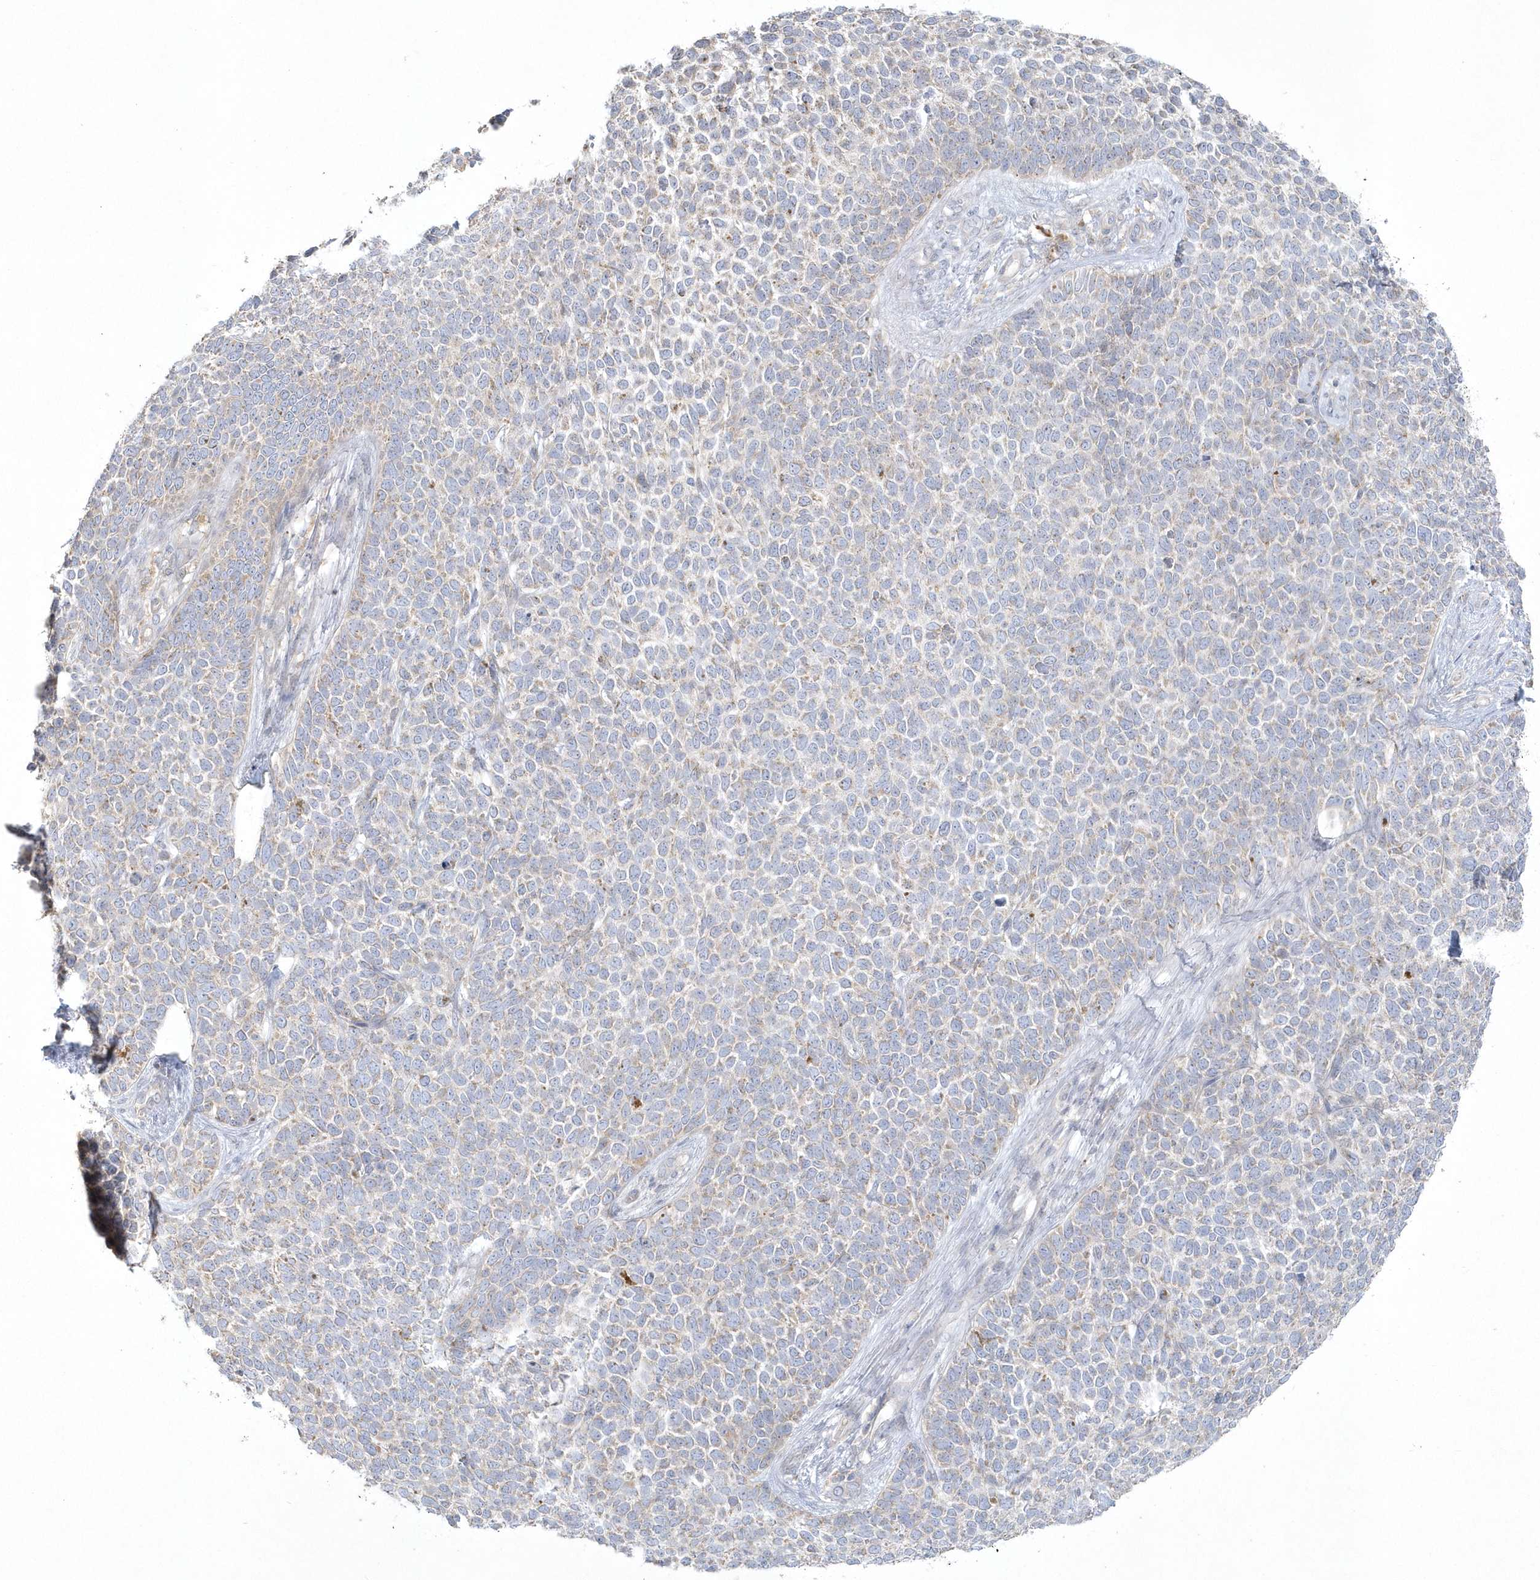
{"staining": {"intensity": "weak", "quantity": "<25%", "location": "cytoplasmic/membranous"}, "tissue": "skin cancer", "cell_type": "Tumor cells", "image_type": "cancer", "snomed": [{"axis": "morphology", "description": "Basal cell carcinoma"}, {"axis": "topography", "description": "Skin"}], "caption": "Histopathology image shows no protein expression in tumor cells of skin cancer tissue.", "gene": "BLTP3A", "patient": {"sex": "female", "age": 84}}